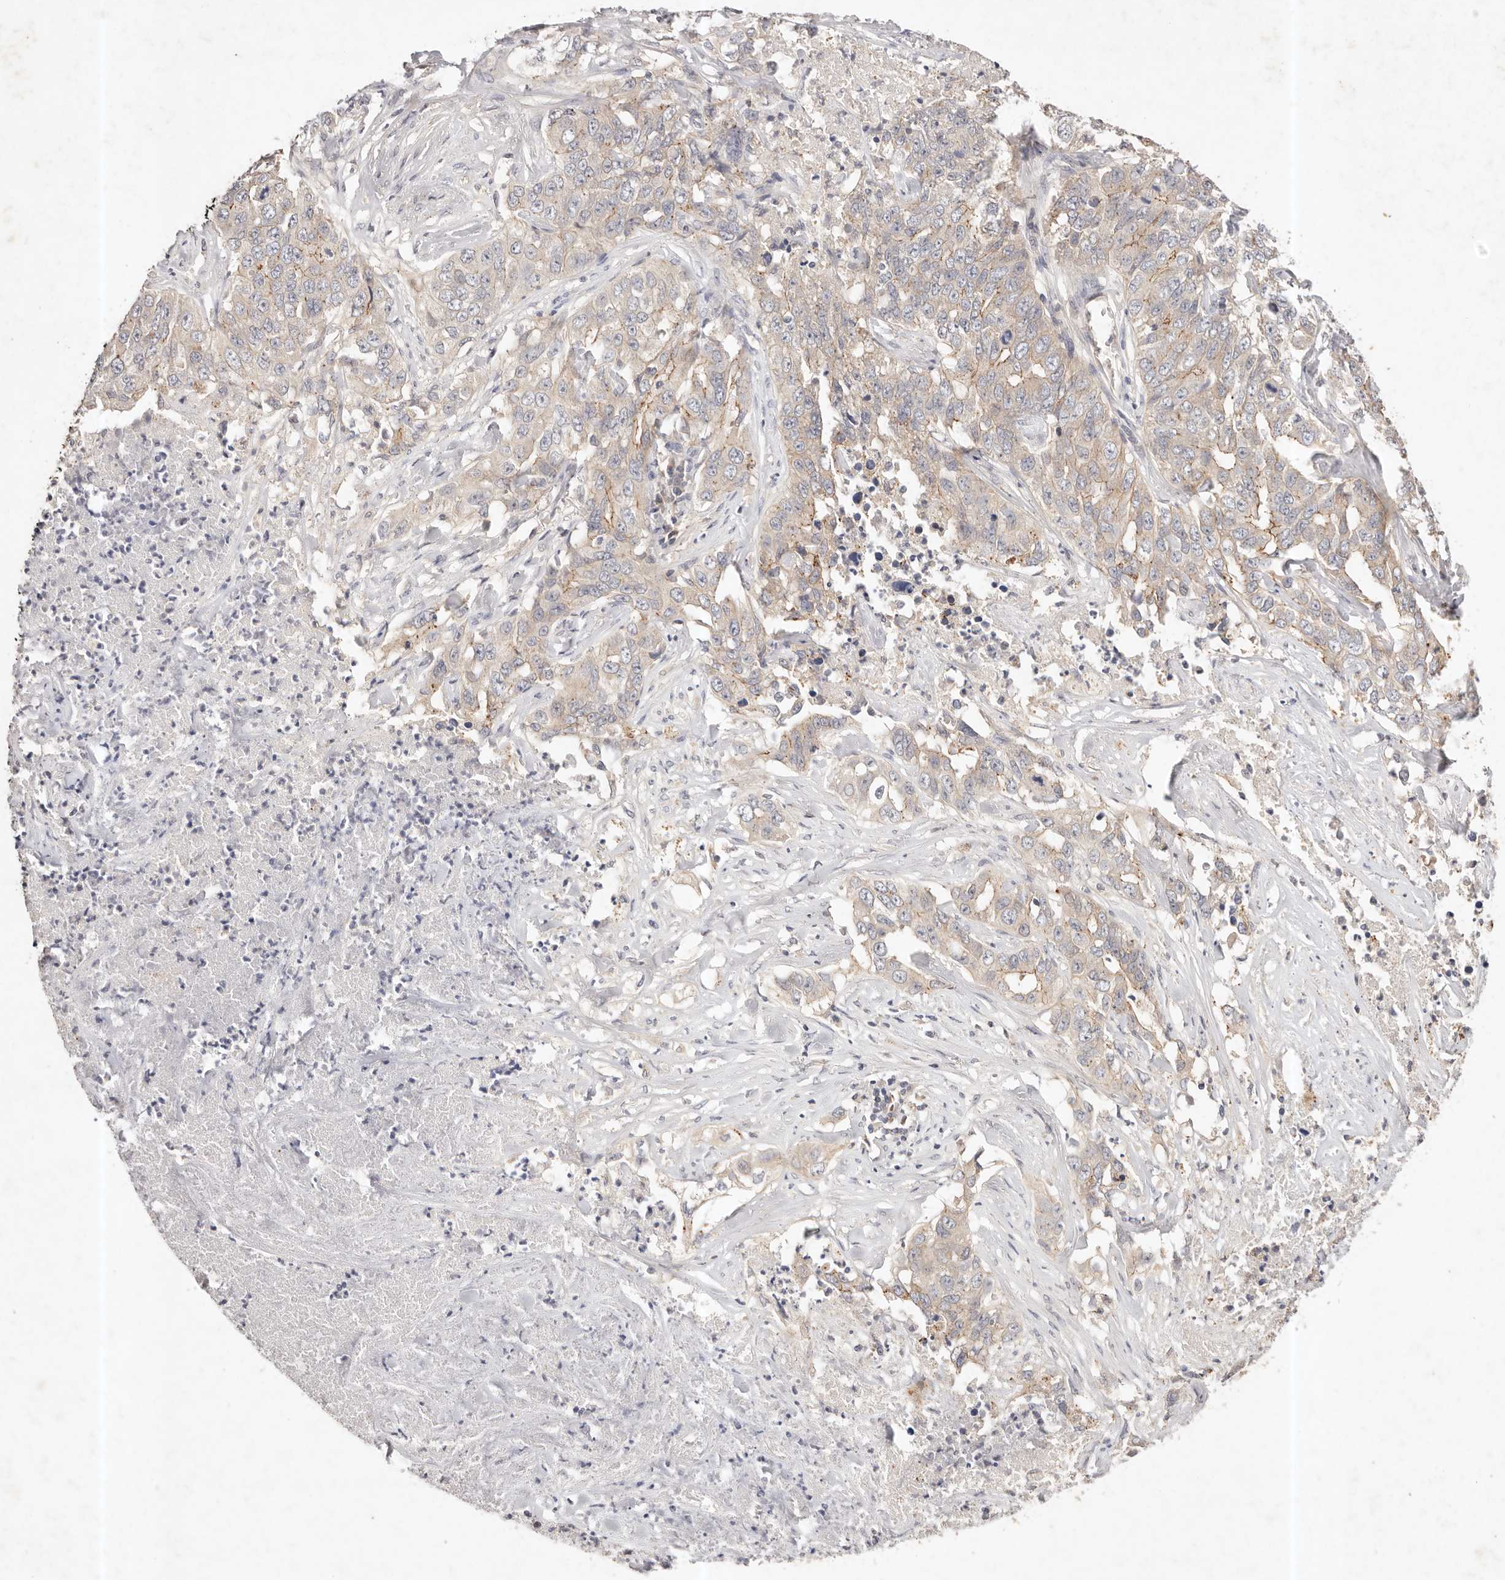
{"staining": {"intensity": "weak", "quantity": "<25%", "location": "cytoplasmic/membranous"}, "tissue": "lung cancer", "cell_type": "Tumor cells", "image_type": "cancer", "snomed": [{"axis": "morphology", "description": "Adenocarcinoma, NOS"}, {"axis": "topography", "description": "Lung"}], "caption": "Immunohistochemistry histopathology image of neoplastic tissue: adenocarcinoma (lung) stained with DAB displays no significant protein expression in tumor cells. (DAB (3,3'-diaminobenzidine) IHC with hematoxylin counter stain).", "gene": "CXADR", "patient": {"sex": "female", "age": 51}}